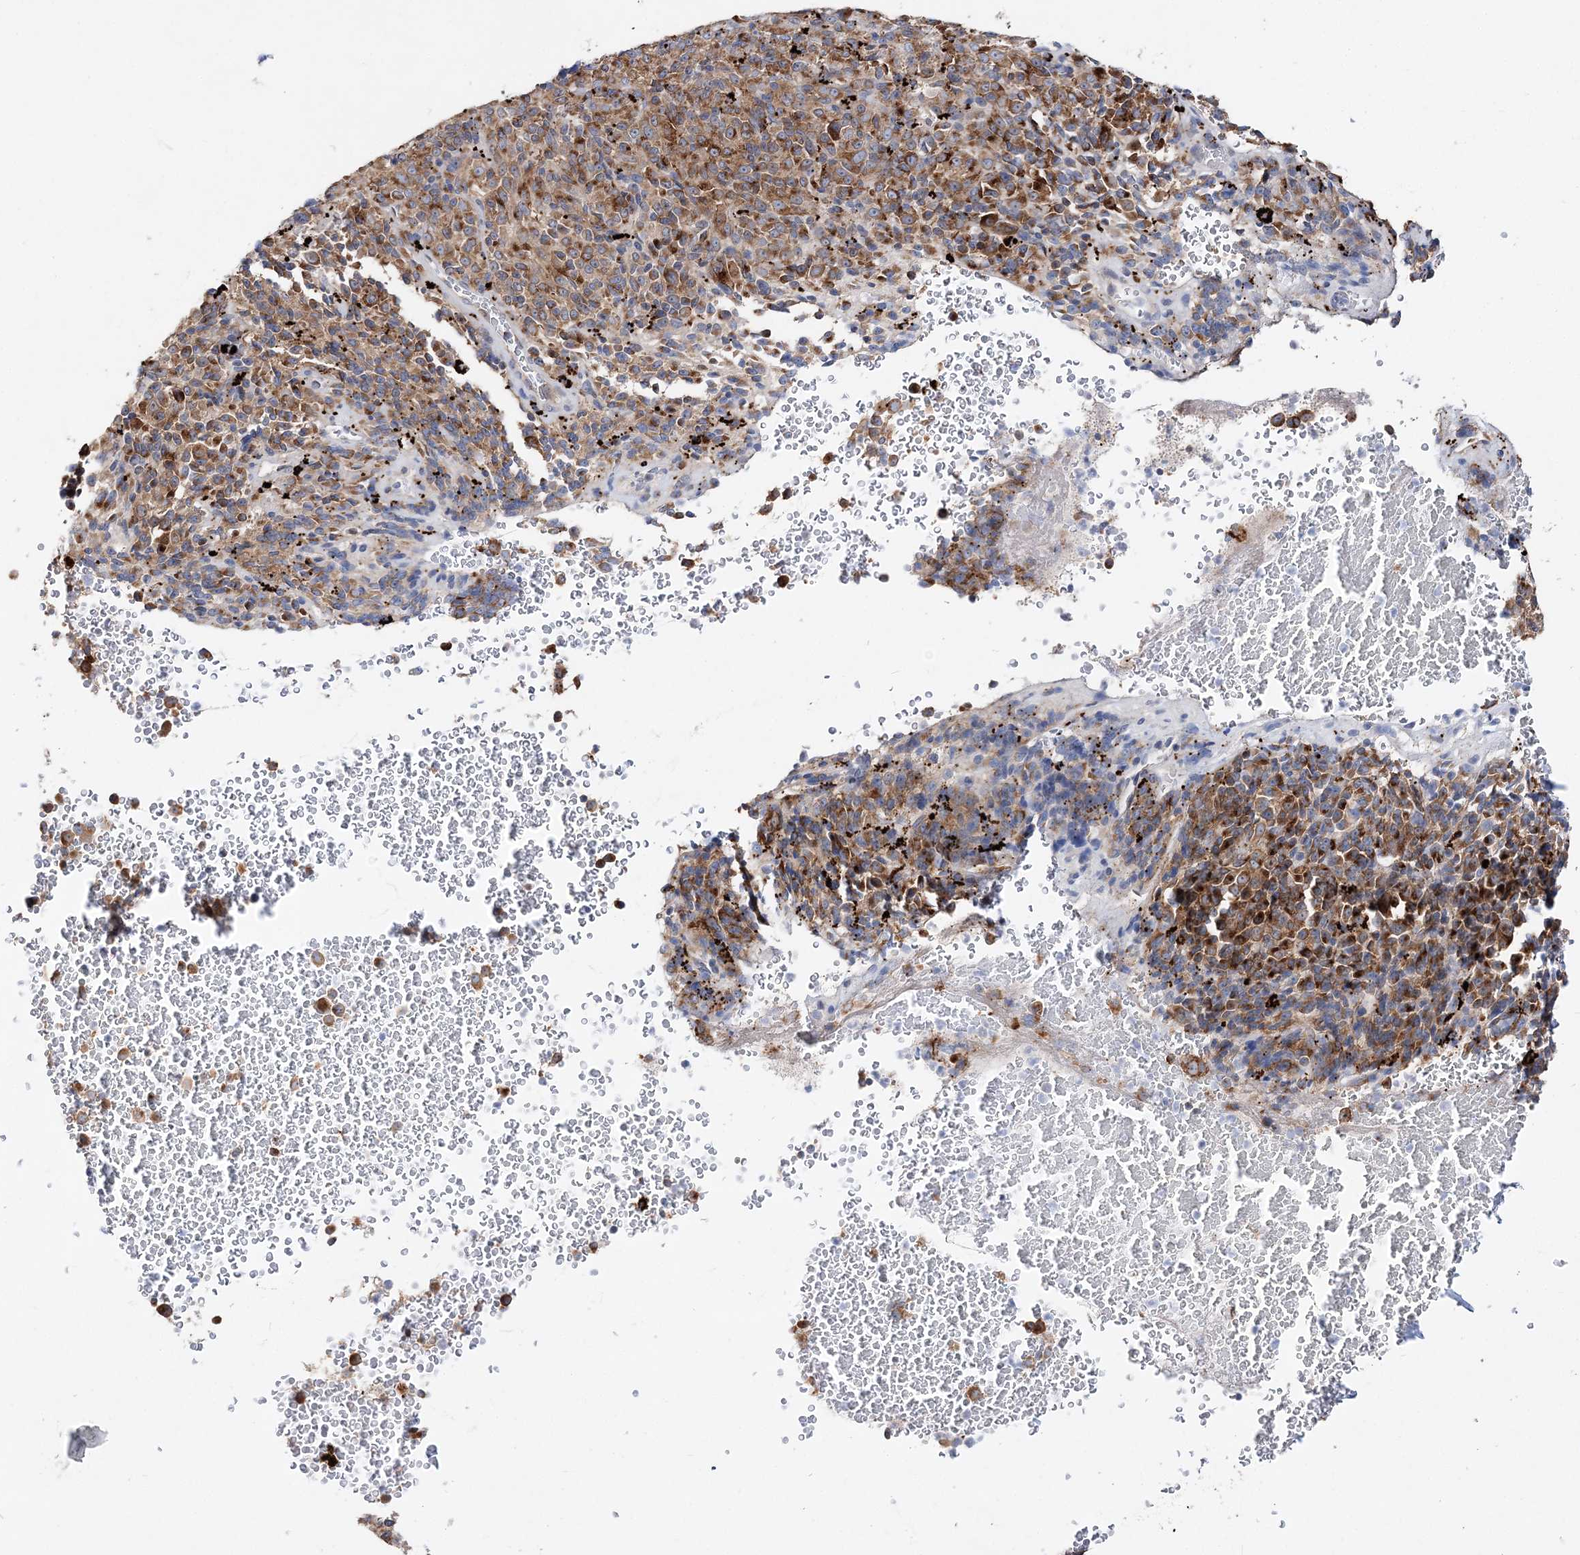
{"staining": {"intensity": "moderate", "quantity": ">75%", "location": "cytoplasmic/membranous"}, "tissue": "melanoma", "cell_type": "Tumor cells", "image_type": "cancer", "snomed": [{"axis": "morphology", "description": "Malignant melanoma, Metastatic site"}, {"axis": "topography", "description": "Brain"}], "caption": "Melanoma tissue demonstrates moderate cytoplasmic/membranous positivity in about >75% of tumor cells", "gene": "C3orf38", "patient": {"sex": "female", "age": 56}}